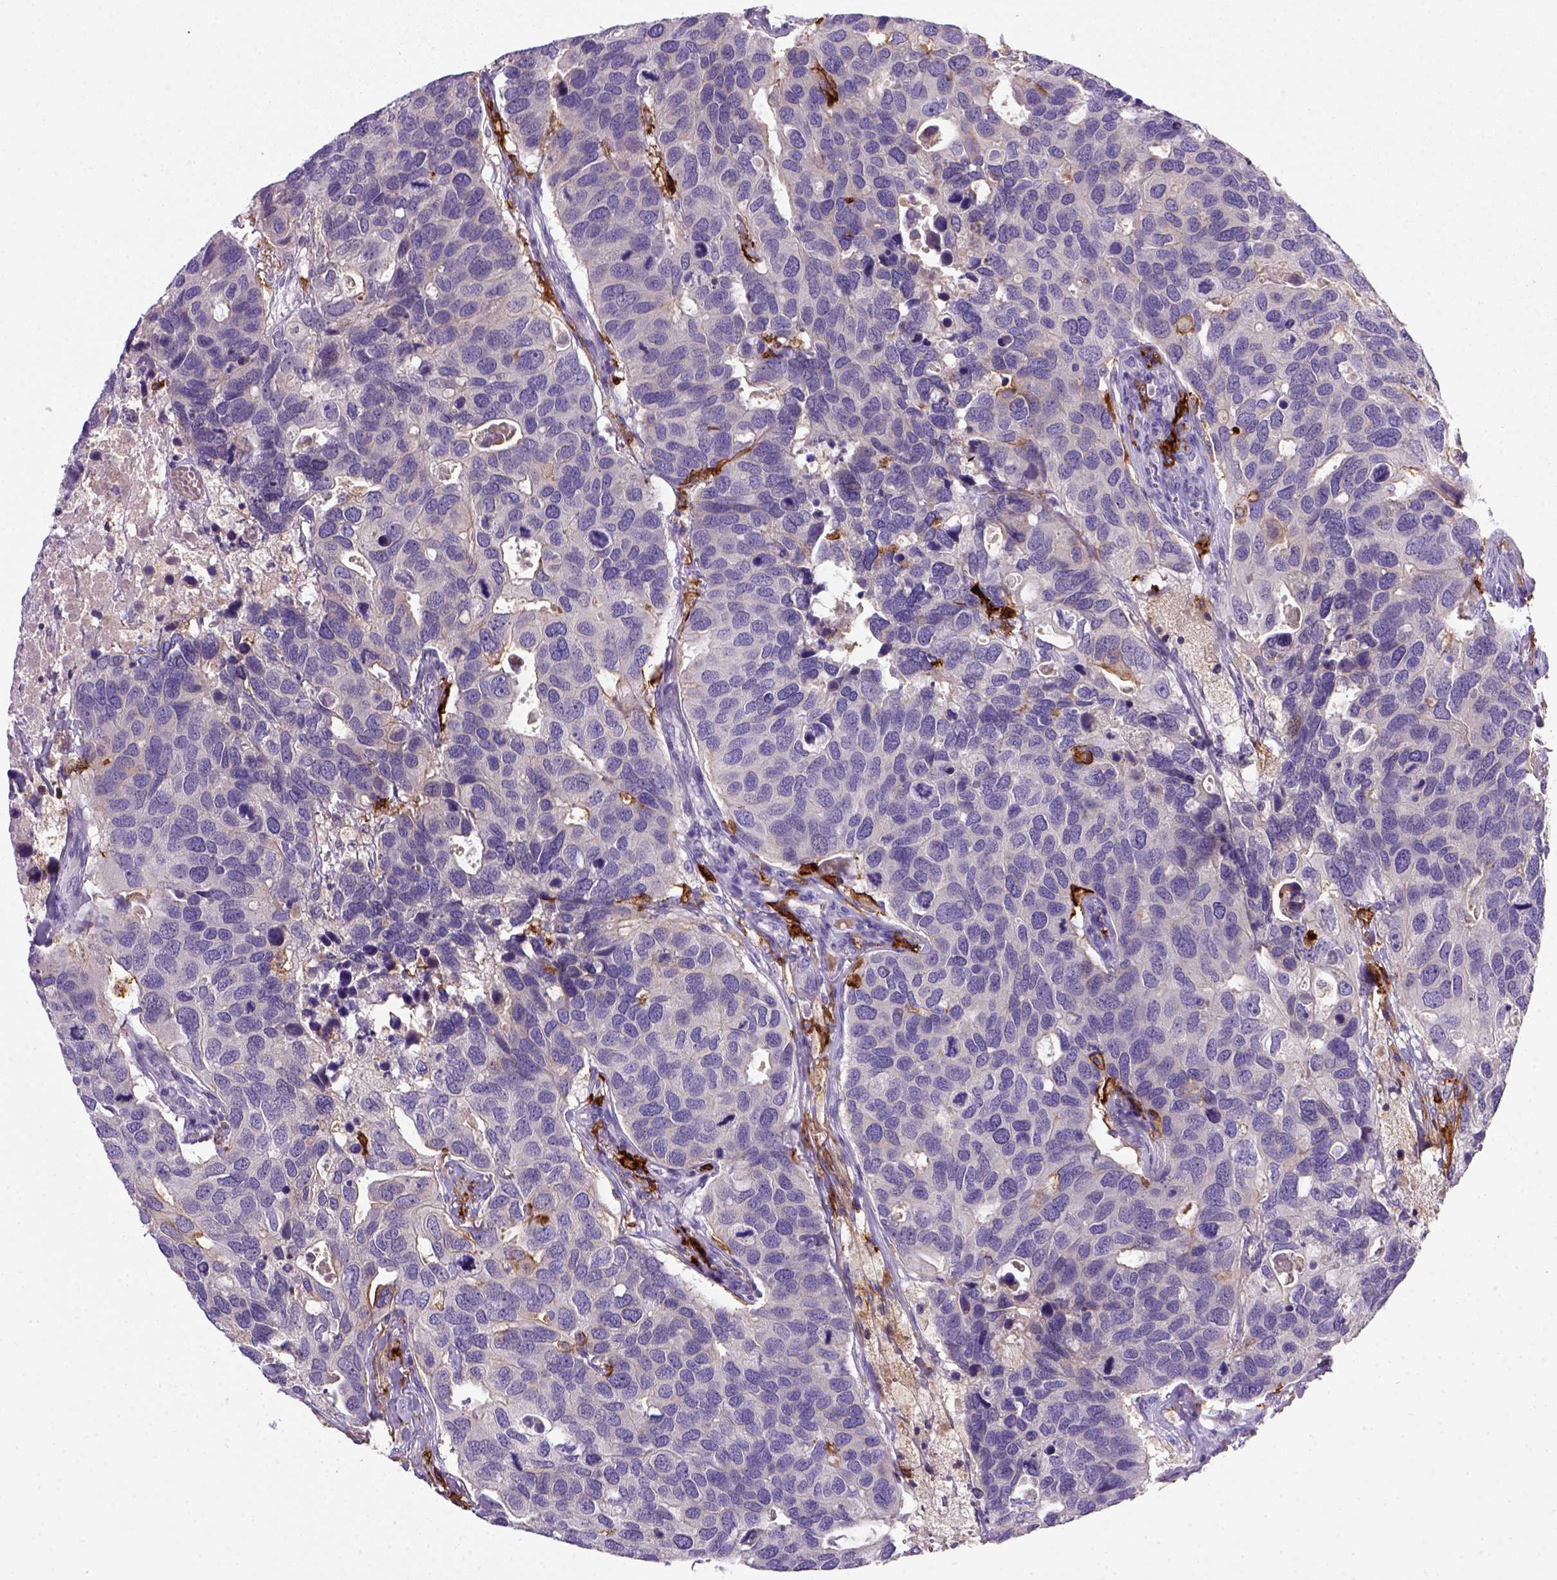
{"staining": {"intensity": "negative", "quantity": "none", "location": "none"}, "tissue": "breast cancer", "cell_type": "Tumor cells", "image_type": "cancer", "snomed": [{"axis": "morphology", "description": "Duct carcinoma"}, {"axis": "topography", "description": "Breast"}], "caption": "This is a image of immunohistochemistry (IHC) staining of breast invasive ductal carcinoma, which shows no positivity in tumor cells.", "gene": "CD14", "patient": {"sex": "female", "age": 83}}